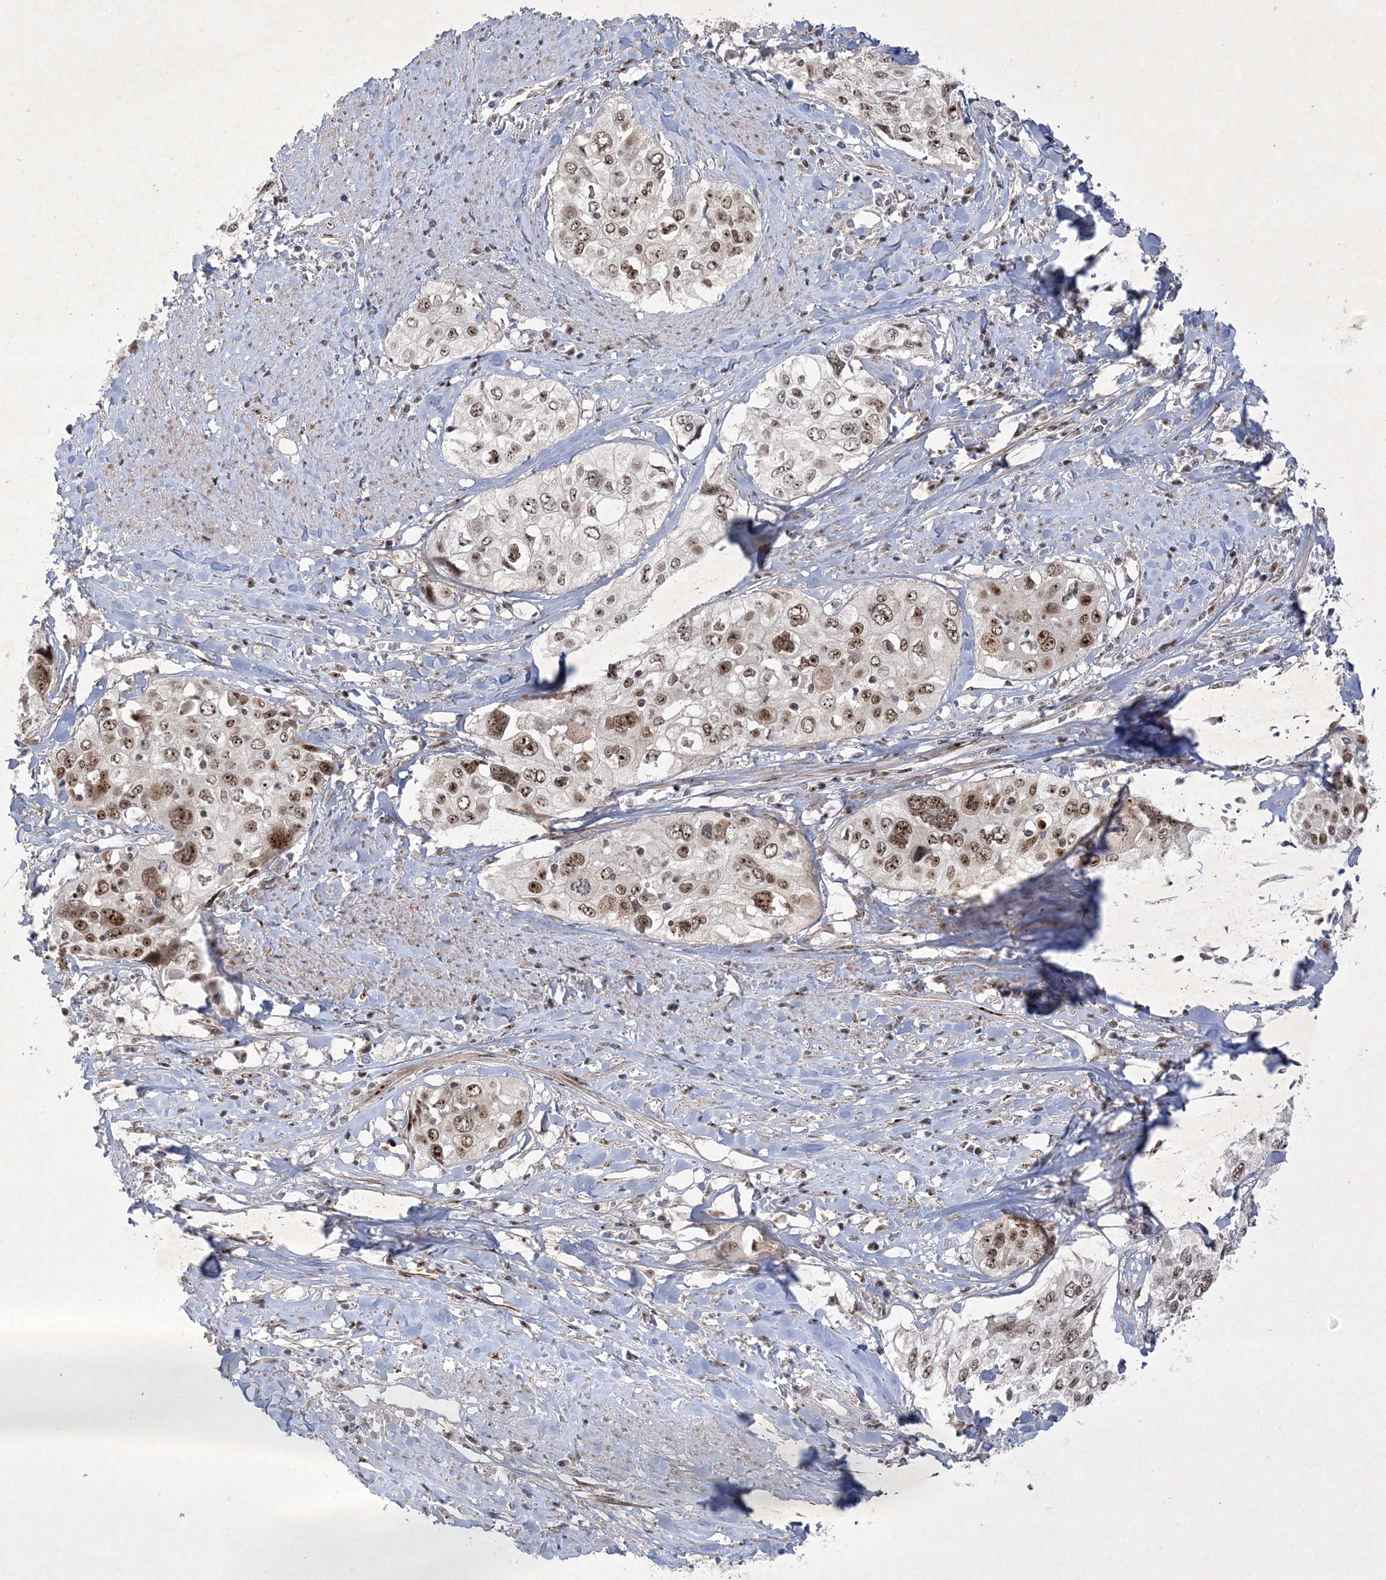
{"staining": {"intensity": "moderate", "quantity": ">75%", "location": "nuclear"}, "tissue": "cervical cancer", "cell_type": "Tumor cells", "image_type": "cancer", "snomed": [{"axis": "morphology", "description": "Squamous cell carcinoma, NOS"}, {"axis": "topography", "description": "Cervix"}], "caption": "Cervical cancer tissue demonstrates moderate nuclear positivity in approximately >75% of tumor cells, visualized by immunohistochemistry.", "gene": "NPM3", "patient": {"sex": "female", "age": 31}}